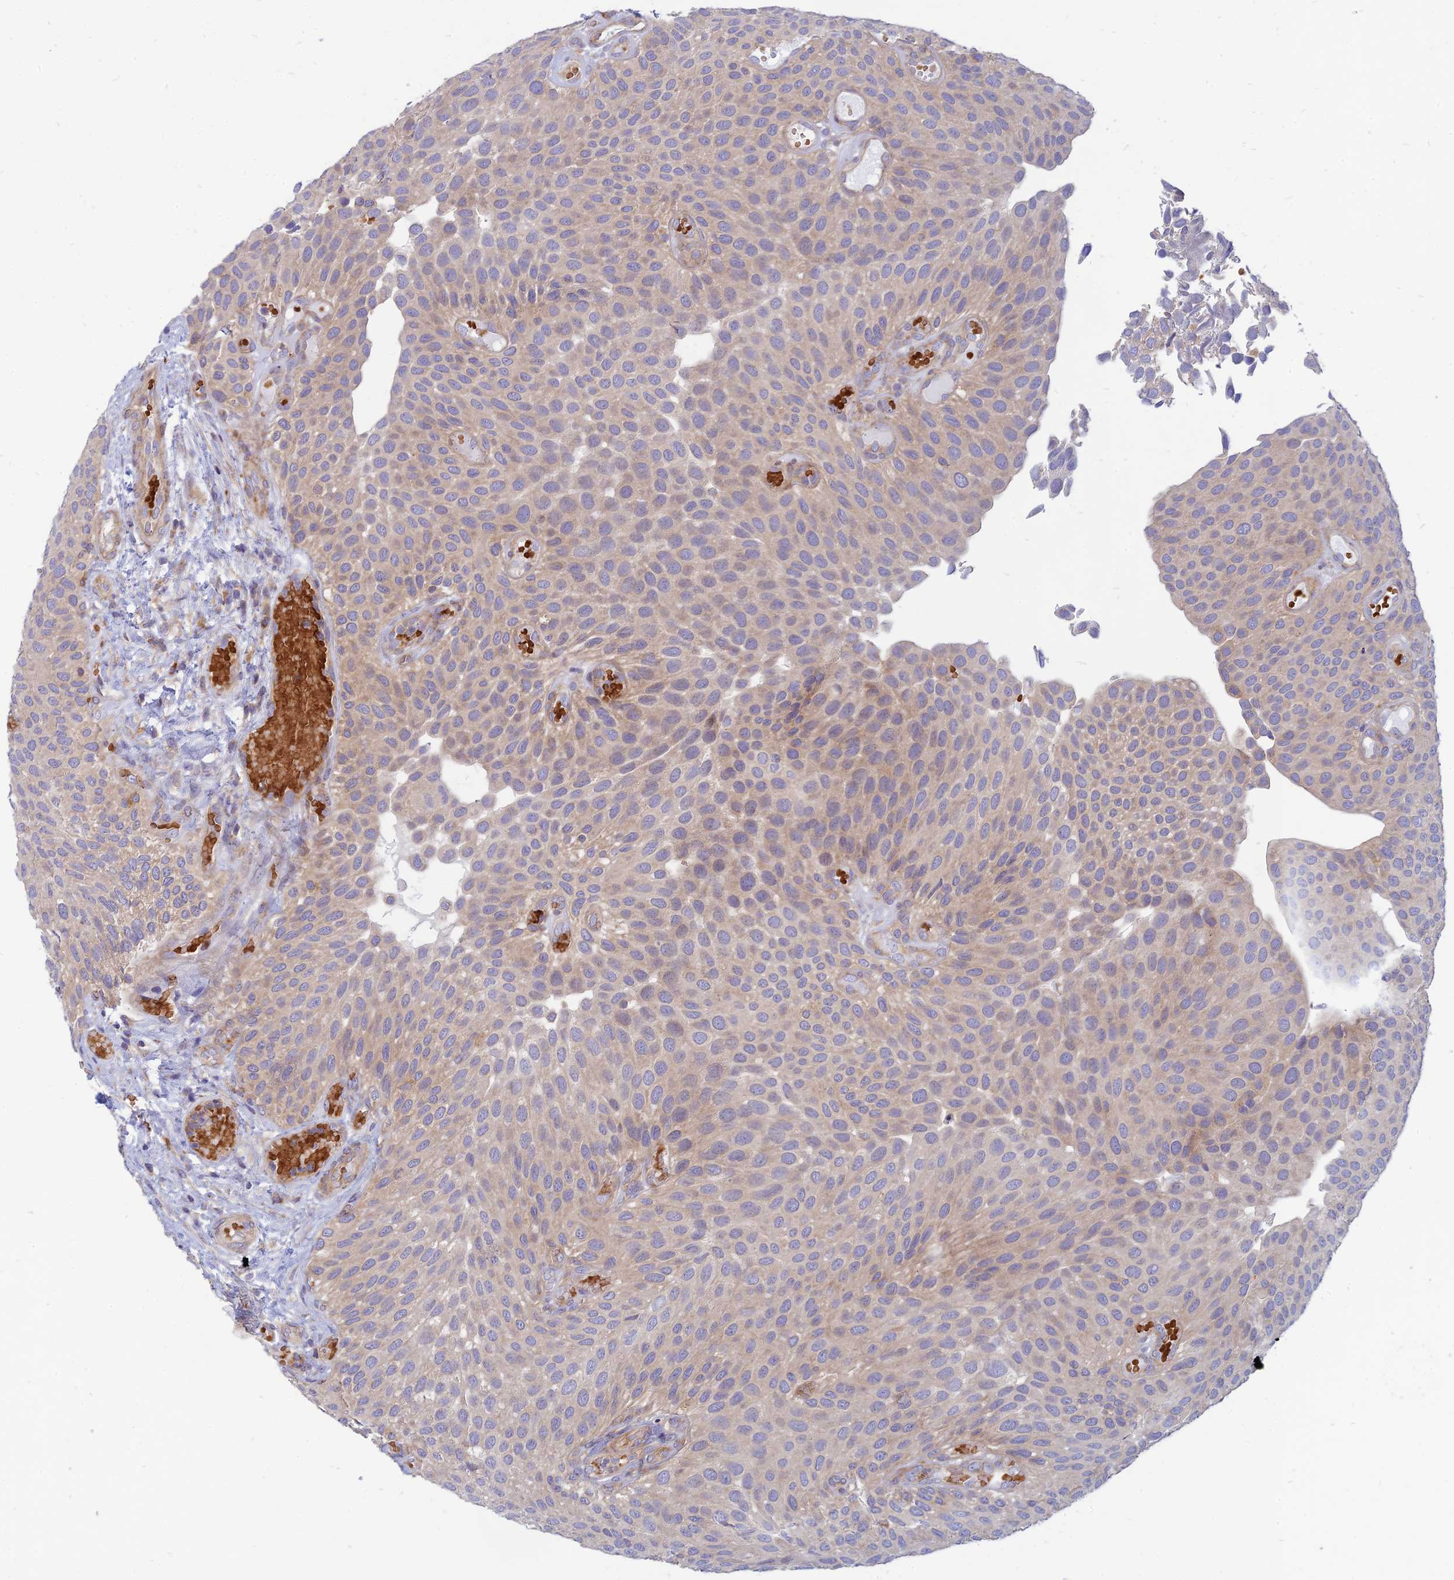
{"staining": {"intensity": "weak", "quantity": "25%-75%", "location": "cytoplasmic/membranous"}, "tissue": "urothelial cancer", "cell_type": "Tumor cells", "image_type": "cancer", "snomed": [{"axis": "morphology", "description": "Urothelial carcinoma, Low grade"}, {"axis": "topography", "description": "Urinary bladder"}], "caption": "Tumor cells show low levels of weak cytoplasmic/membranous expression in about 25%-75% of cells in human low-grade urothelial carcinoma.", "gene": "PHKA2", "patient": {"sex": "male", "age": 89}}